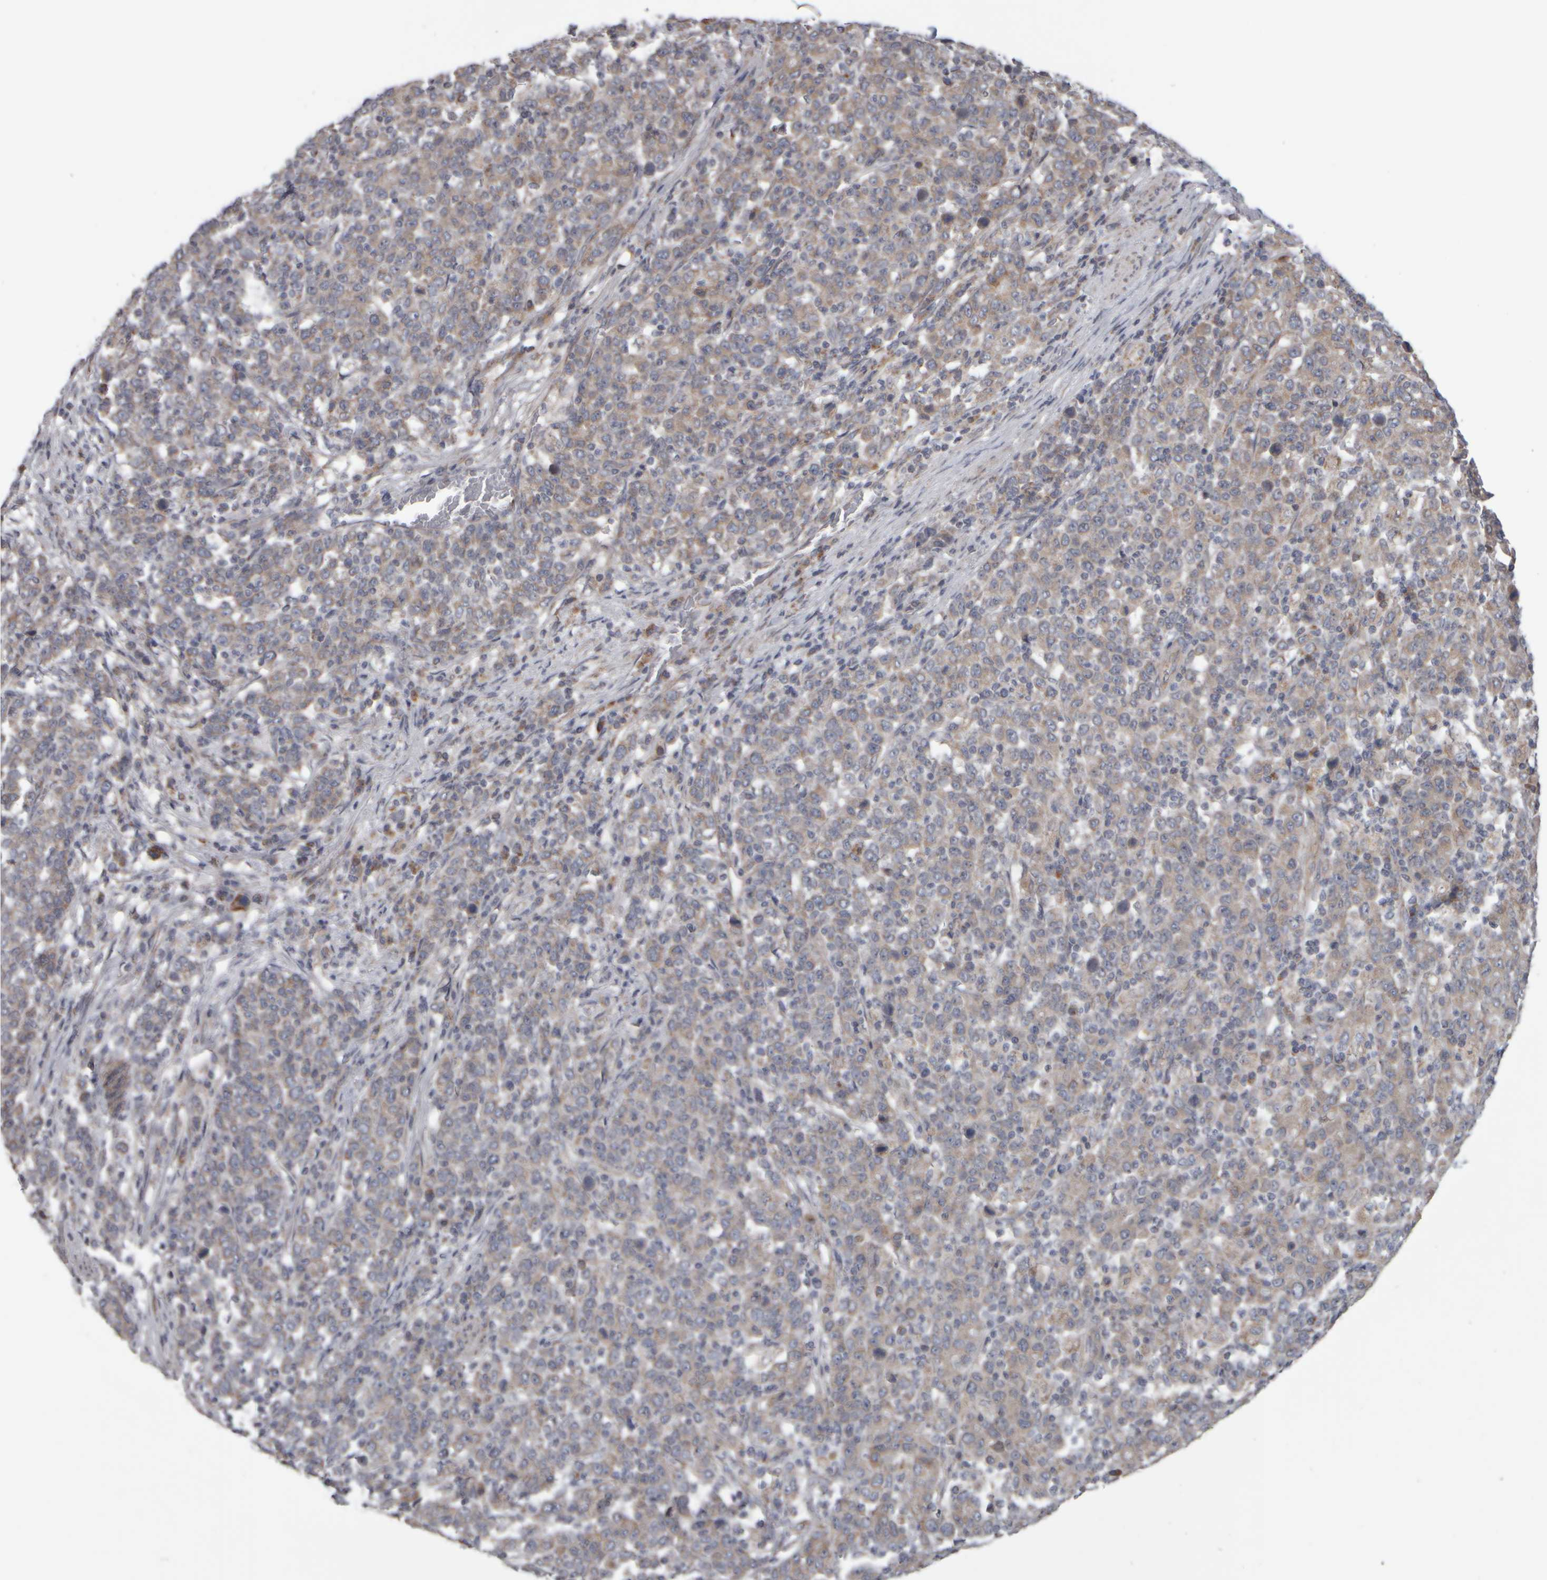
{"staining": {"intensity": "weak", "quantity": ">75%", "location": "cytoplasmic/membranous"}, "tissue": "stomach cancer", "cell_type": "Tumor cells", "image_type": "cancer", "snomed": [{"axis": "morphology", "description": "Adenocarcinoma, NOS"}, {"axis": "topography", "description": "Stomach, upper"}], "caption": "This micrograph exhibits immunohistochemistry (IHC) staining of human adenocarcinoma (stomach), with low weak cytoplasmic/membranous expression in approximately >75% of tumor cells.", "gene": "SCO1", "patient": {"sex": "male", "age": 69}}